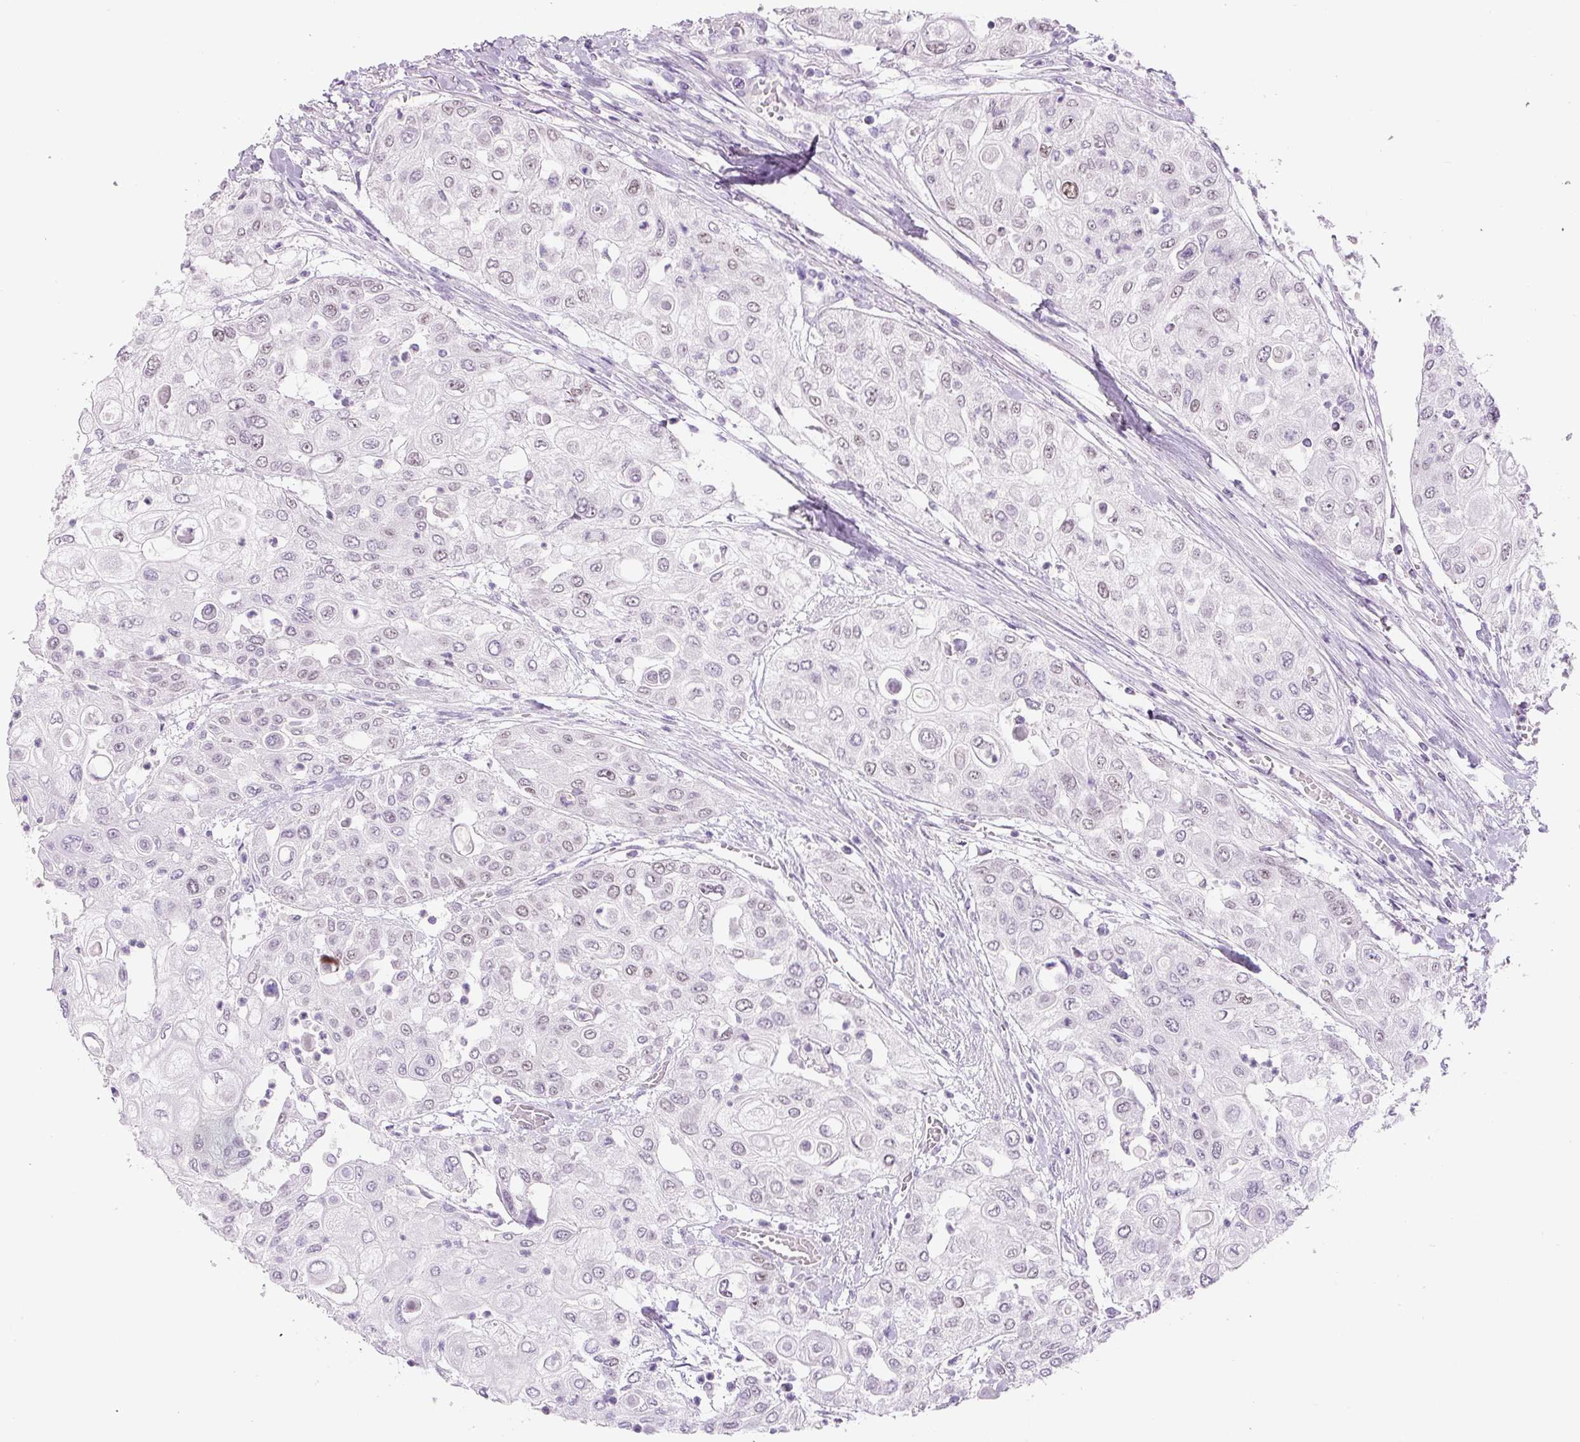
{"staining": {"intensity": "weak", "quantity": "25%-75%", "location": "nuclear"}, "tissue": "urothelial cancer", "cell_type": "Tumor cells", "image_type": "cancer", "snomed": [{"axis": "morphology", "description": "Urothelial carcinoma, High grade"}, {"axis": "topography", "description": "Urinary bladder"}], "caption": "A brown stain highlights weak nuclear positivity of a protein in urothelial carcinoma (high-grade) tumor cells.", "gene": "SIX1", "patient": {"sex": "female", "age": 79}}